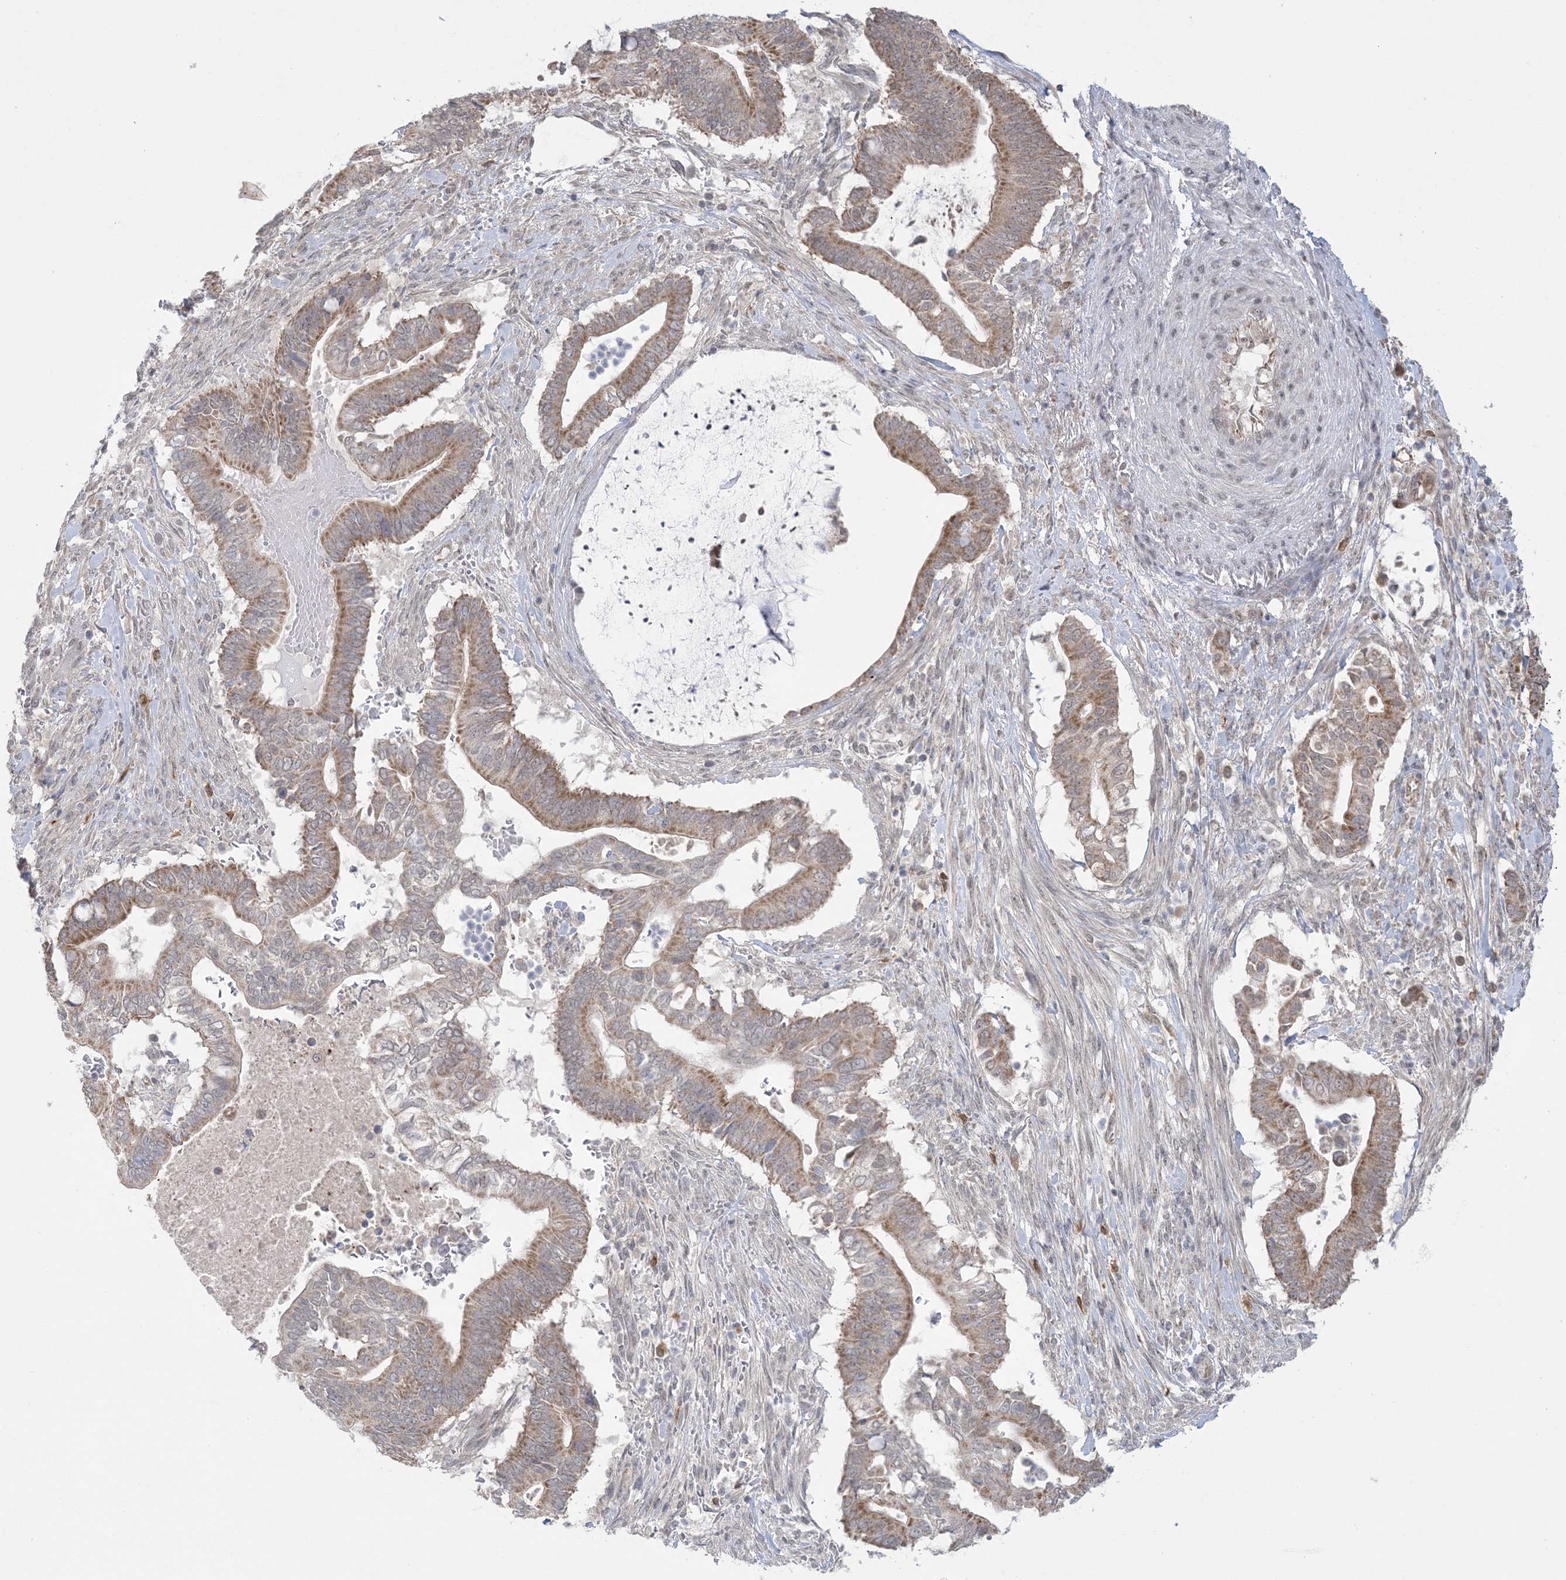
{"staining": {"intensity": "moderate", "quantity": ">75%", "location": "cytoplasmic/membranous"}, "tissue": "pancreatic cancer", "cell_type": "Tumor cells", "image_type": "cancer", "snomed": [{"axis": "morphology", "description": "Adenocarcinoma, NOS"}, {"axis": "topography", "description": "Pancreas"}], "caption": "Pancreatic adenocarcinoma tissue reveals moderate cytoplasmic/membranous expression in about >75% of tumor cells, visualized by immunohistochemistry.", "gene": "TRMT10C", "patient": {"sex": "male", "age": 68}}